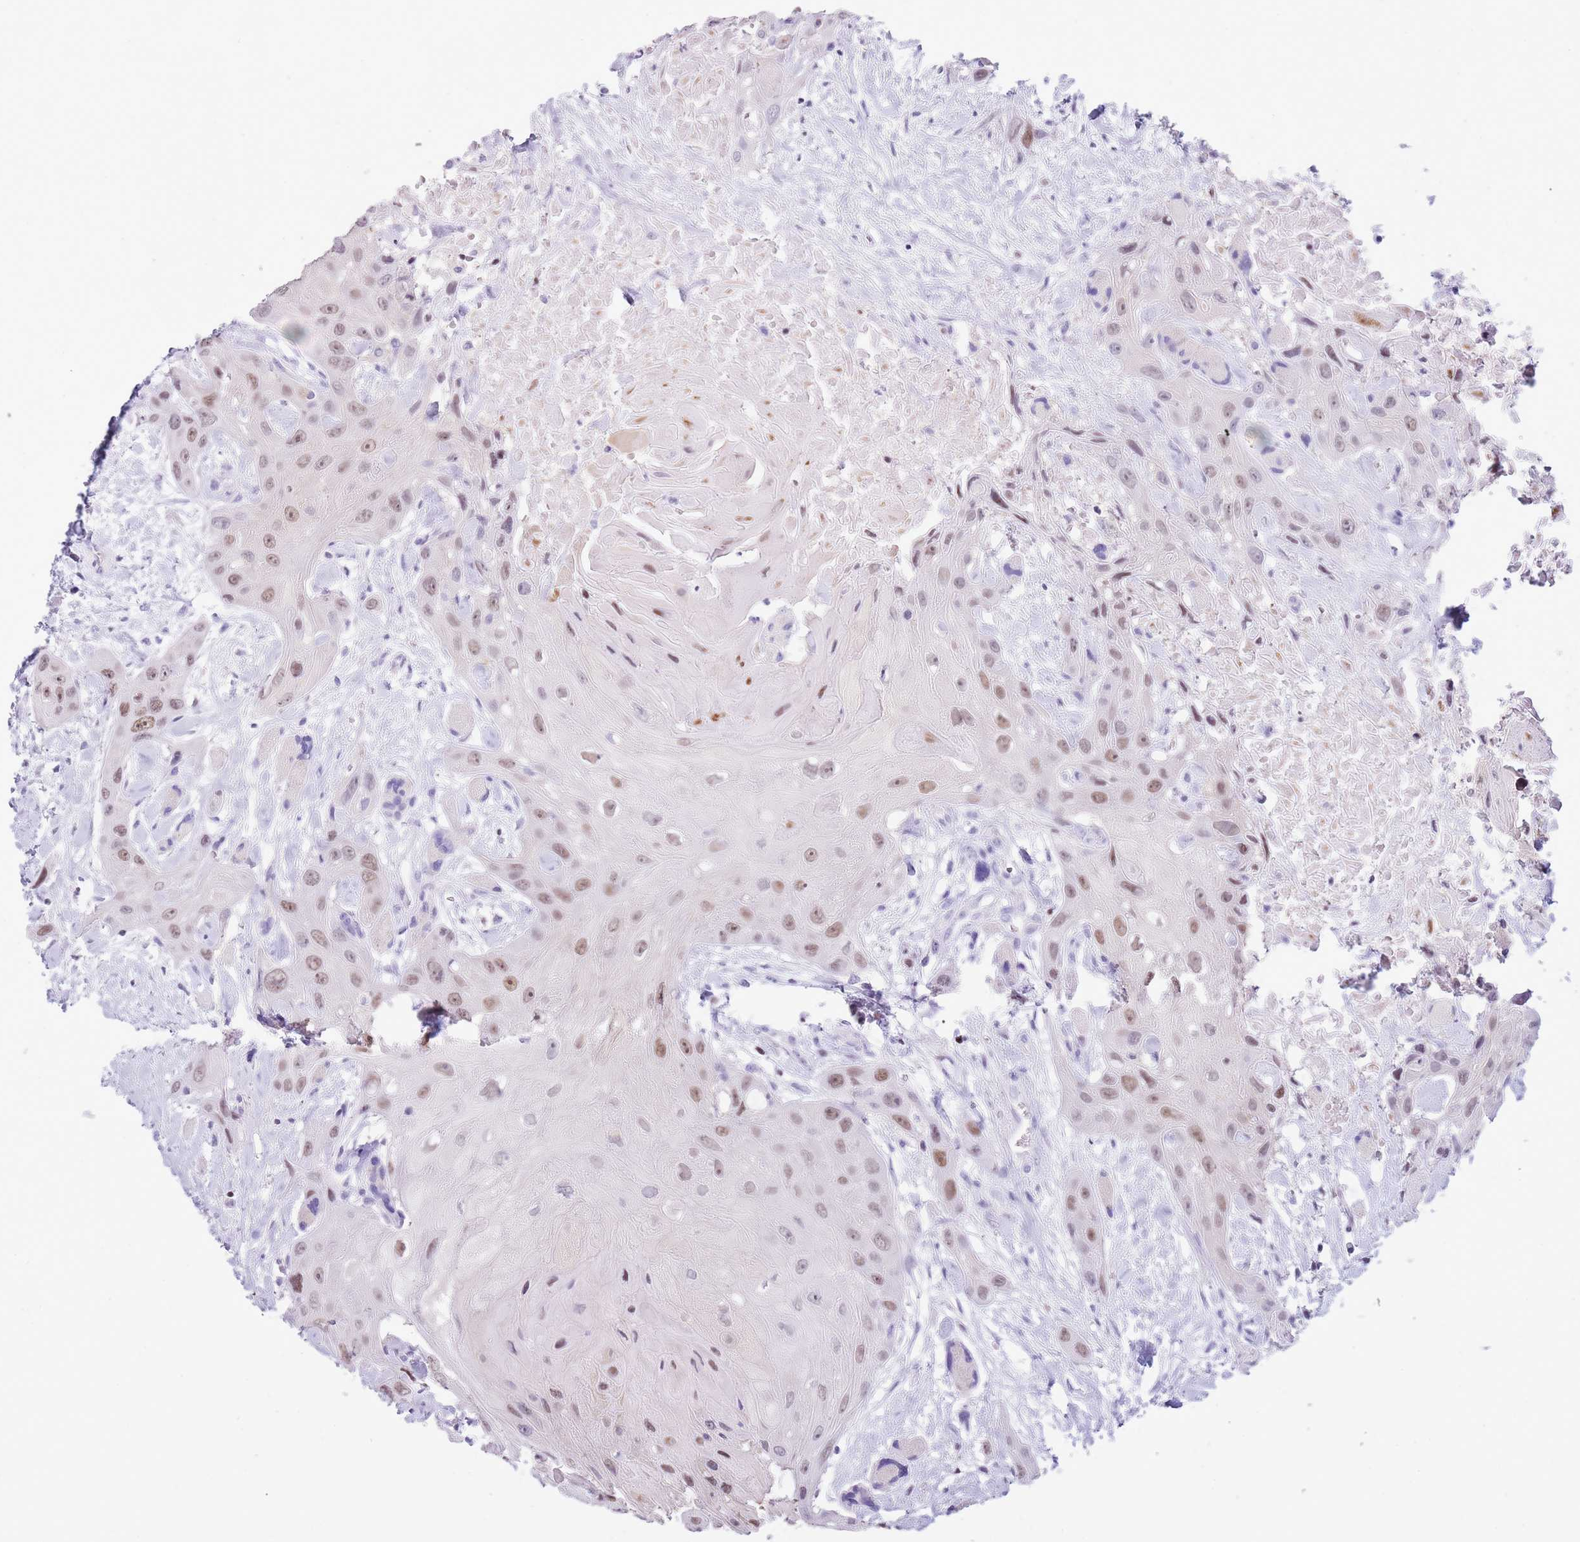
{"staining": {"intensity": "moderate", "quantity": ">75%", "location": "nuclear"}, "tissue": "head and neck cancer", "cell_type": "Tumor cells", "image_type": "cancer", "snomed": [{"axis": "morphology", "description": "Squamous cell carcinoma, NOS"}, {"axis": "topography", "description": "Head-Neck"}], "caption": "Human head and neck squamous cell carcinoma stained with a protein marker demonstrates moderate staining in tumor cells.", "gene": "BCL11B", "patient": {"sex": "male", "age": 81}}